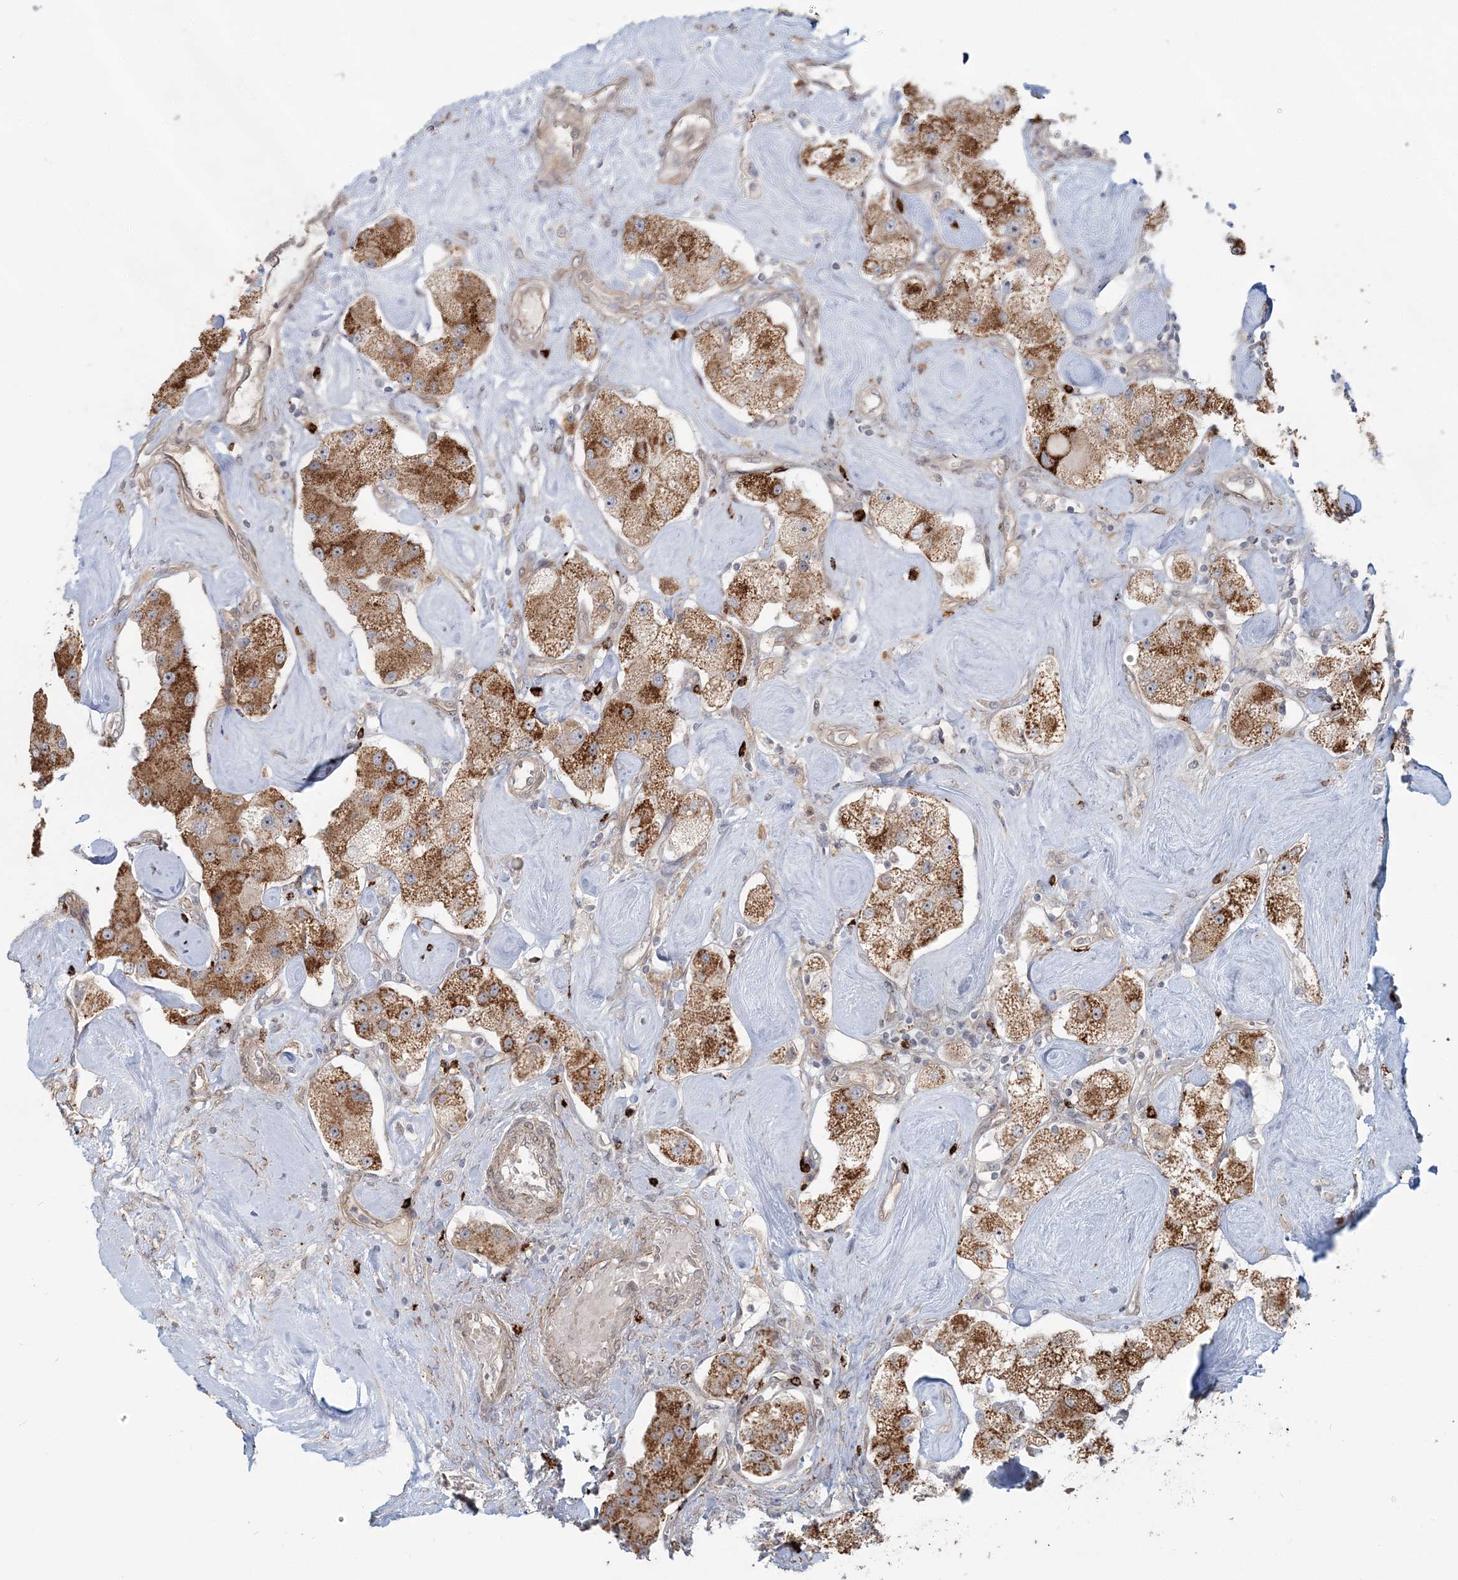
{"staining": {"intensity": "moderate", "quantity": ">75%", "location": "cytoplasmic/membranous"}, "tissue": "carcinoid", "cell_type": "Tumor cells", "image_type": "cancer", "snomed": [{"axis": "morphology", "description": "Carcinoid, malignant, NOS"}, {"axis": "topography", "description": "Pancreas"}], "caption": "Immunohistochemistry (IHC) (DAB (3,3'-diaminobenzidine)) staining of human malignant carcinoid shows moderate cytoplasmic/membranous protein staining in approximately >75% of tumor cells.", "gene": "SH3PXD2A", "patient": {"sex": "male", "age": 41}}